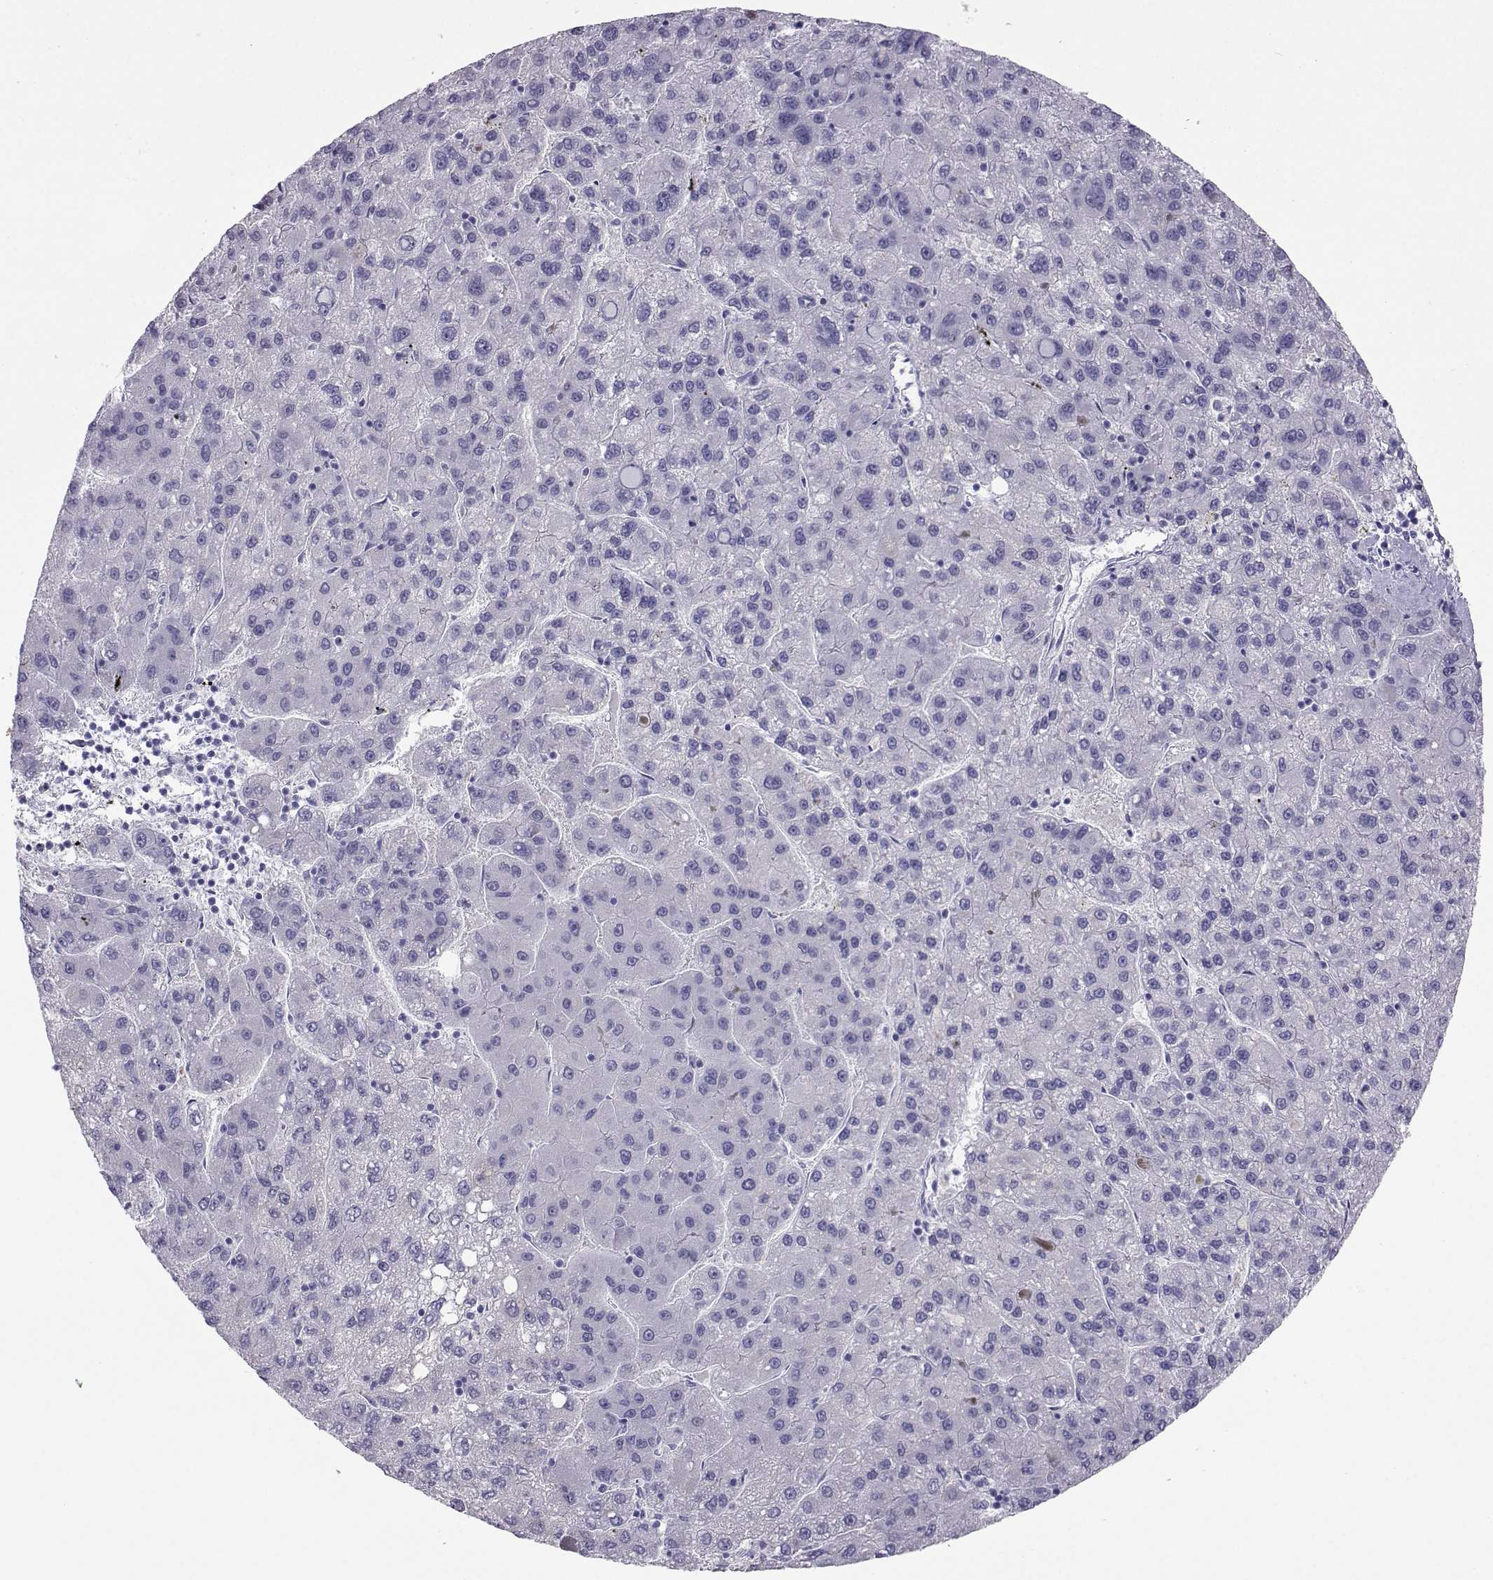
{"staining": {"intensity": "negative", "quantity": "none", "location": "none"}, "tissue": "liver cancer", "cell_type": "Tumor cells", "image_type": "cancer", "snomed": [{"axis": "morphology", "description": "Carcinoma, Hepatocellular, NOS"}, {"axis": "topography", "description": "Liver"}], "caption": "Image shows no protein expression in tumor cells of liver hepatocellular carcinoma tissue.", "gene": "PLIN4", "patient": {"sex": "female", "age": 82}}